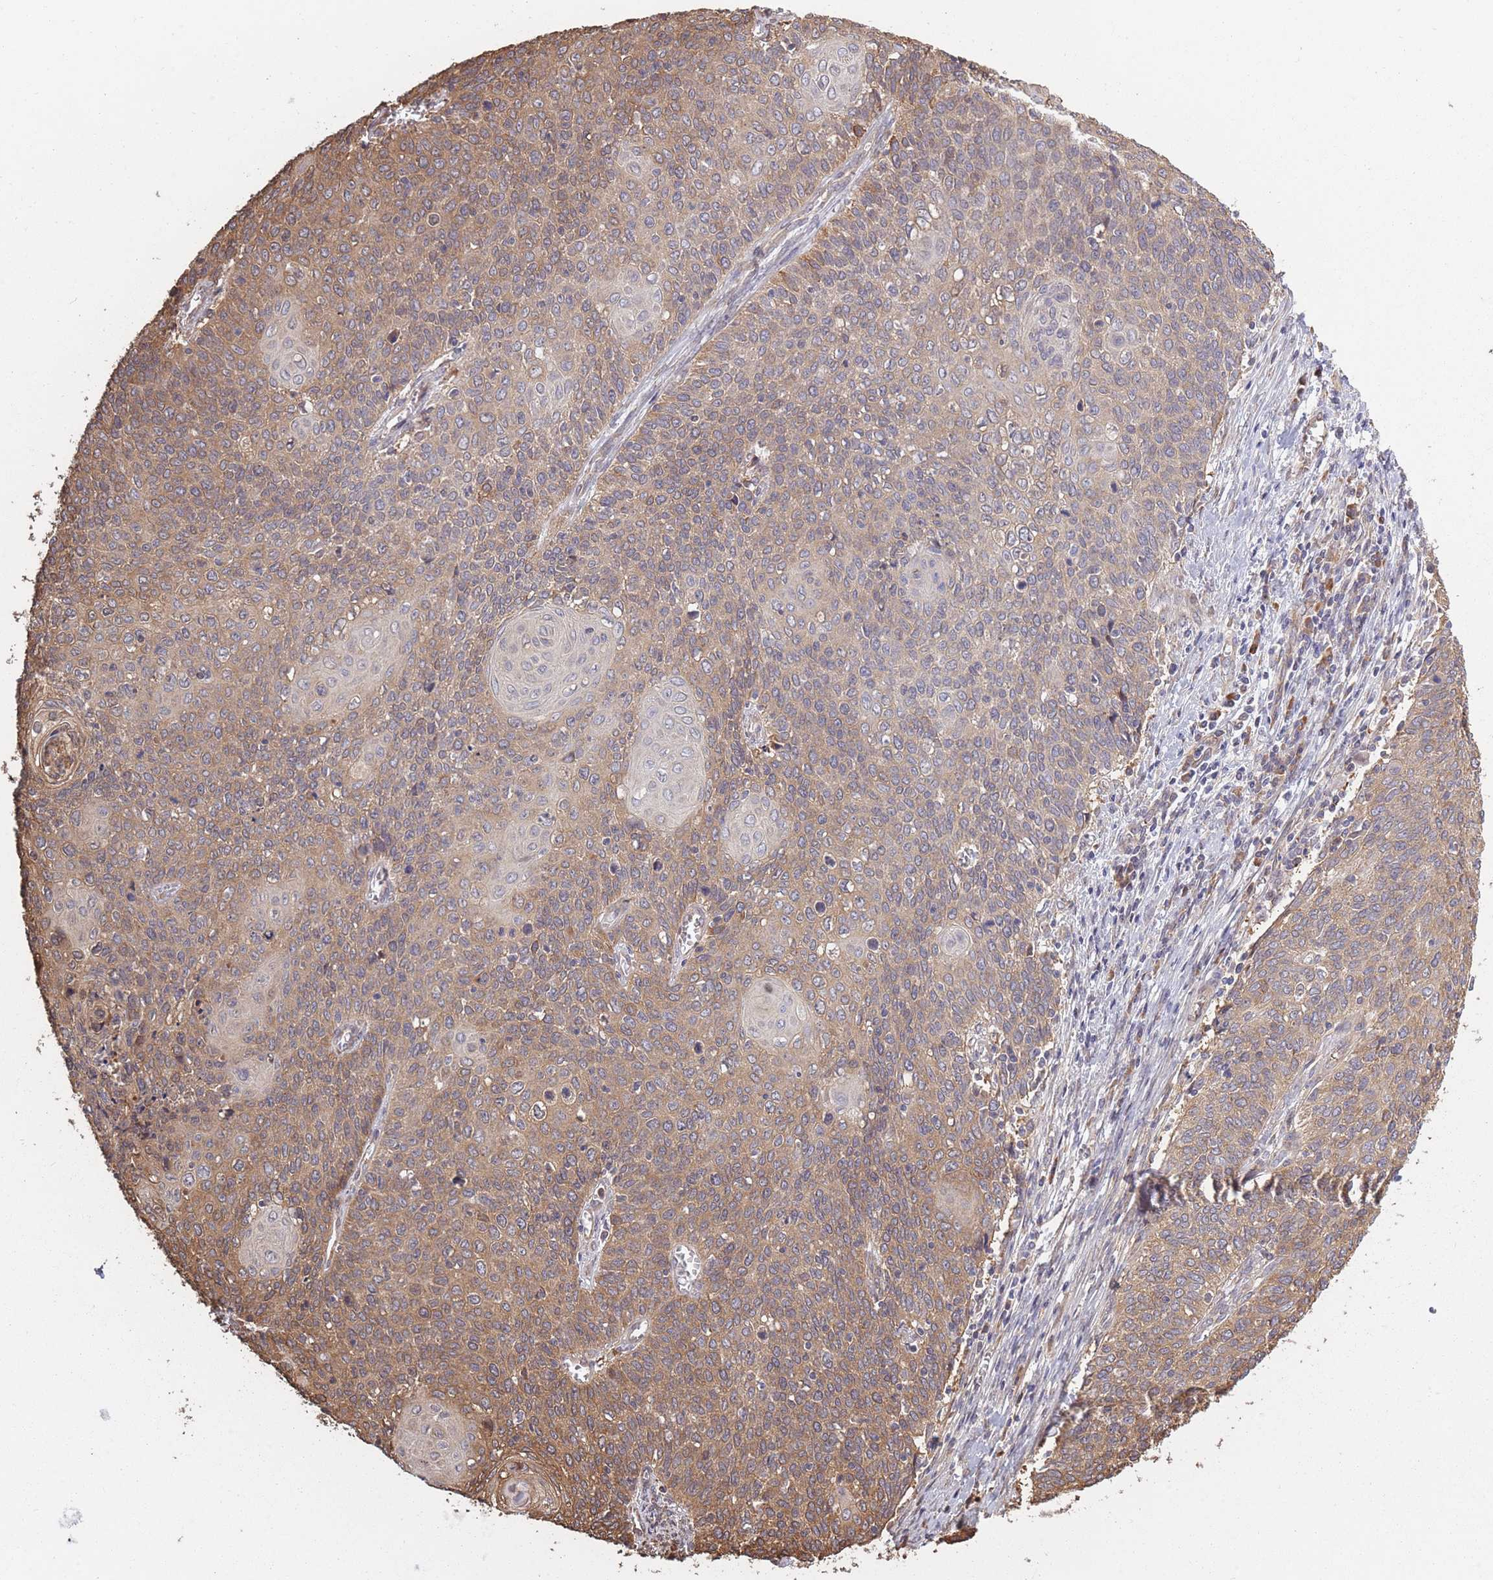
{"staining": {"intensity": "moderate", "quantity": "25%-75%", "location": "cytoplasmic/membranous"}, "tissue": "cervical cancer", "cell_type": "Tumor cells", "image_type": "cancer", "snomed": [{"axis": "morphology", "description": "Squamous cell carcinoma, NOS"}, {"axis": "topography", "description": "Cervix"}], "caption": "Immunohistochemistry (IHC) image of cervical squamous cell carcinoma stained for a protein (brown), which exhibits medium levels of moderate cytoplasmic/membranous staining in approximately 25%-75% of tumor cells.", "gene": "ARL13B", "patient": {"sex": "female", "age": 39}}